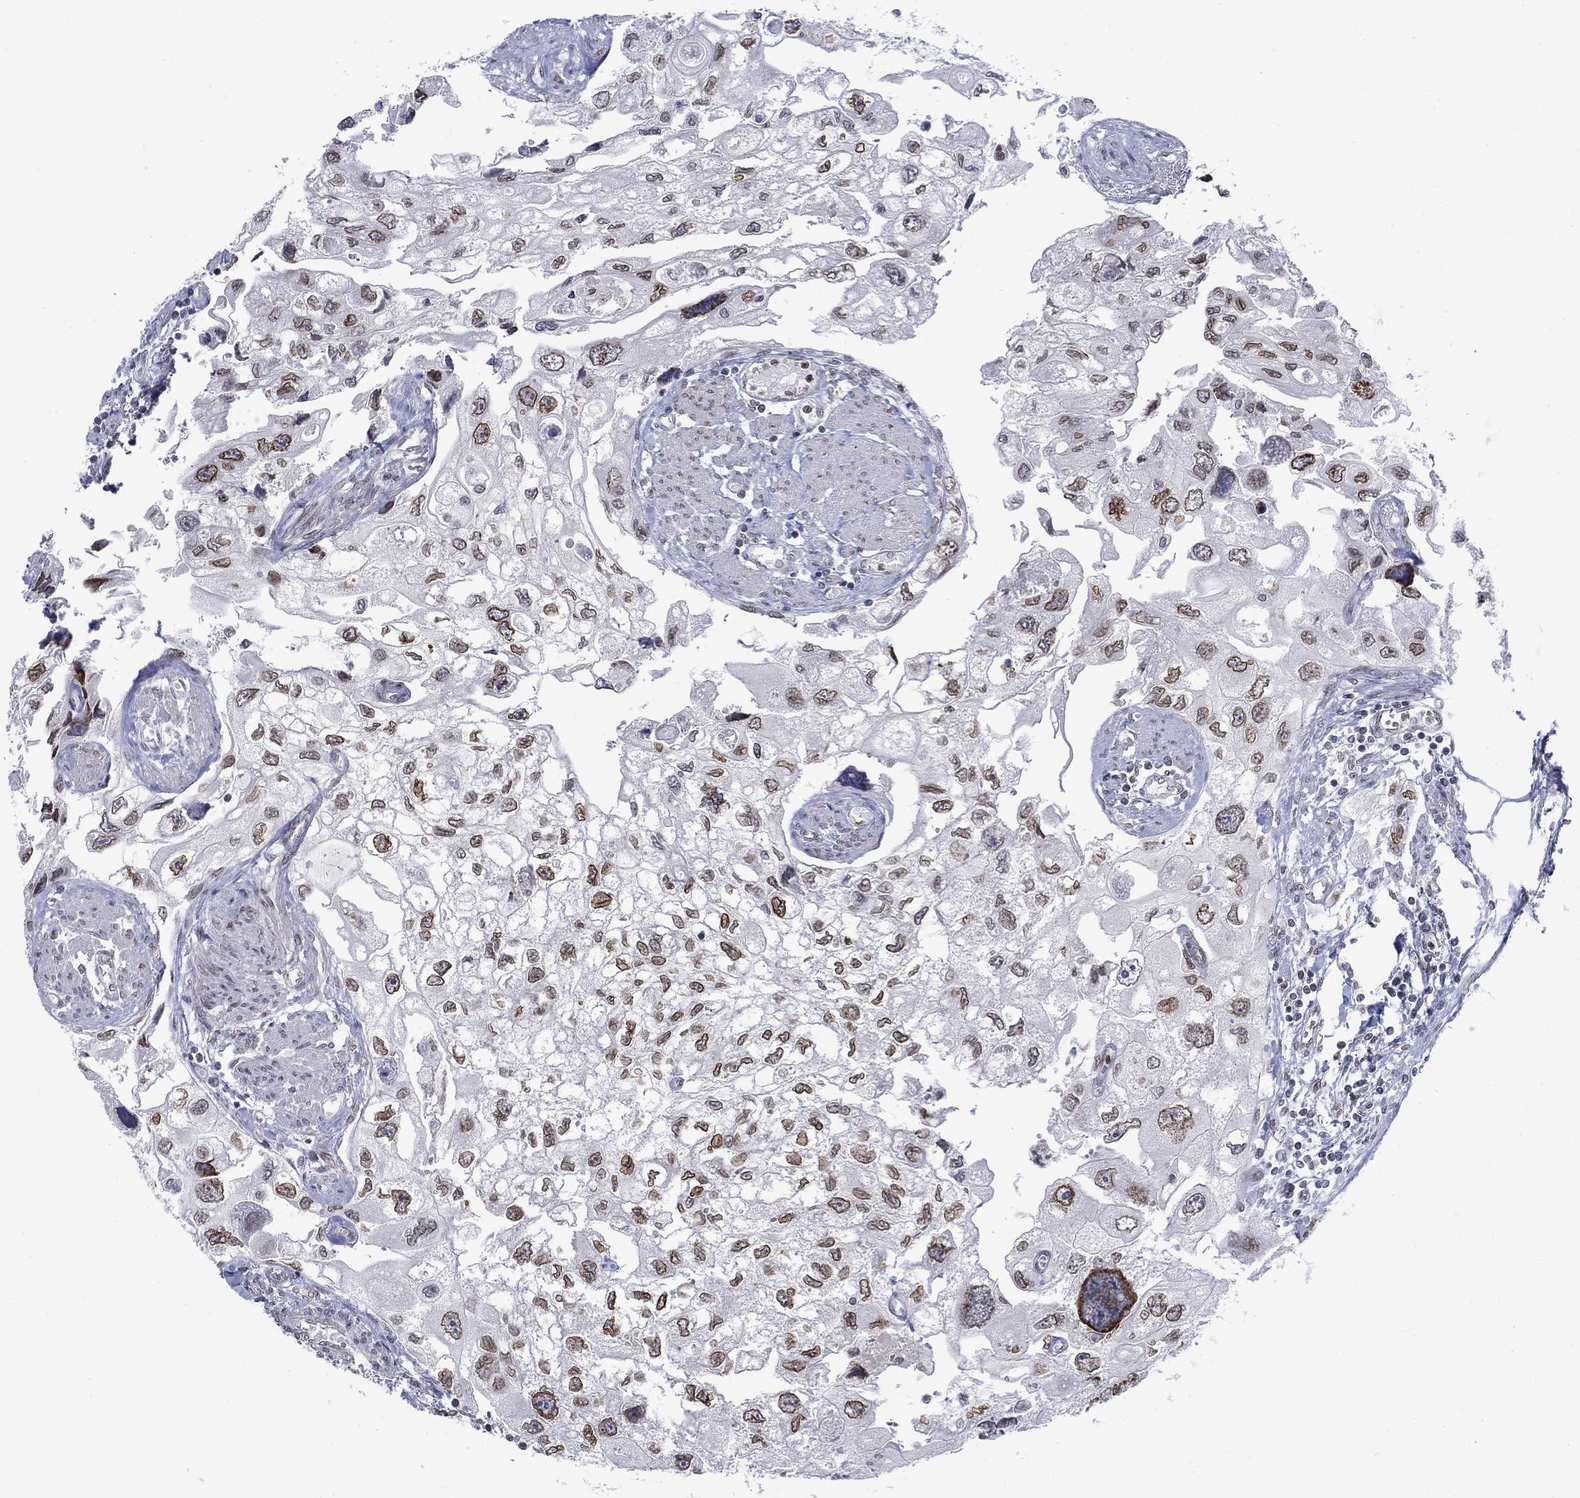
{"staining": {"intensity": "strong", "quantity": ">75%", "location": "cytoplasmic/membranous,nuclear"}, "tissue": "urothelial cancer", "cell_type": "Tumor cells", "image_type": "cancer", "snomed": [{"axis": "morphology", "description": "Urothelial carcinoma, High grade"}, {"axis": "topography", "description": "Urinary bladder"}], "caption": "Human high-grade urothelial carcinoma stained for a protein (brown) demonstrates strong cytoplasmic/membranous and nuclear positive staining in approximately >75% of tumor cells.", "gene": "TOR1AIP1", "patient": {"sex": "male", "age": 59}}